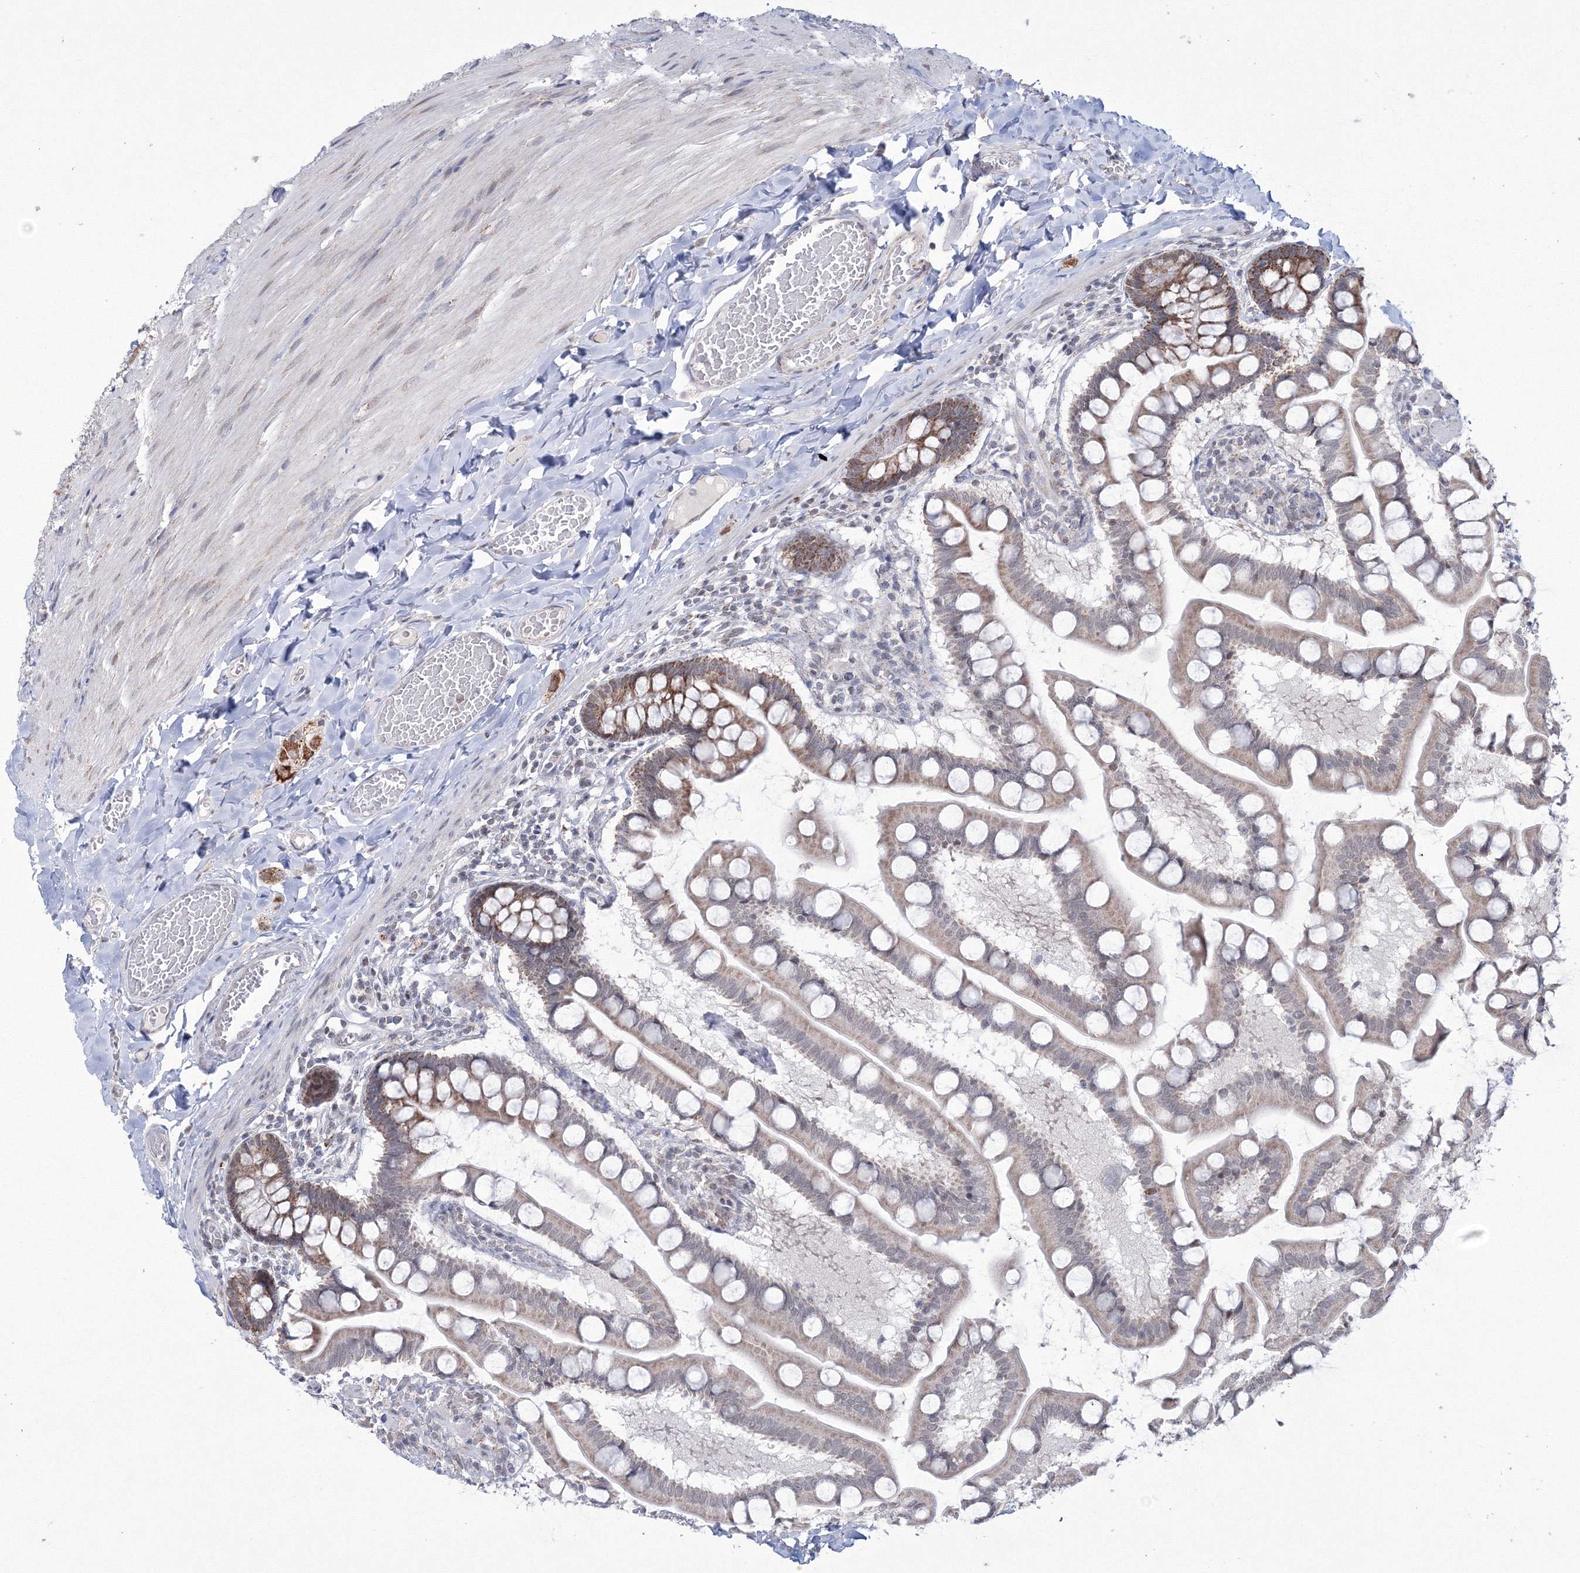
{"staining": {"intensity": "moderate", "quantity": "<25%", "location": "cytoplasmic/membranous"}, "tissue": "small intestine", "cell_type": "Glandular cells", "image_type": "normal", "snomed": [{"axis": "morphology", "description": "Normal tissue, NOS"}, {"axis": "topography", "description": "Small intestine"}], "caption": "IHC histopathology image of benign small intestine: human small intestine stained using immunohistochemistry (IHC) exhibits low levels of moderate protein expression localized specifically in the cytoplasmic/membranous of glandular cells, appearing as a cytoplasmic/membranous brown color.", "gene": "GRSF1", "patient": {"sex": "male", "age": 41}}